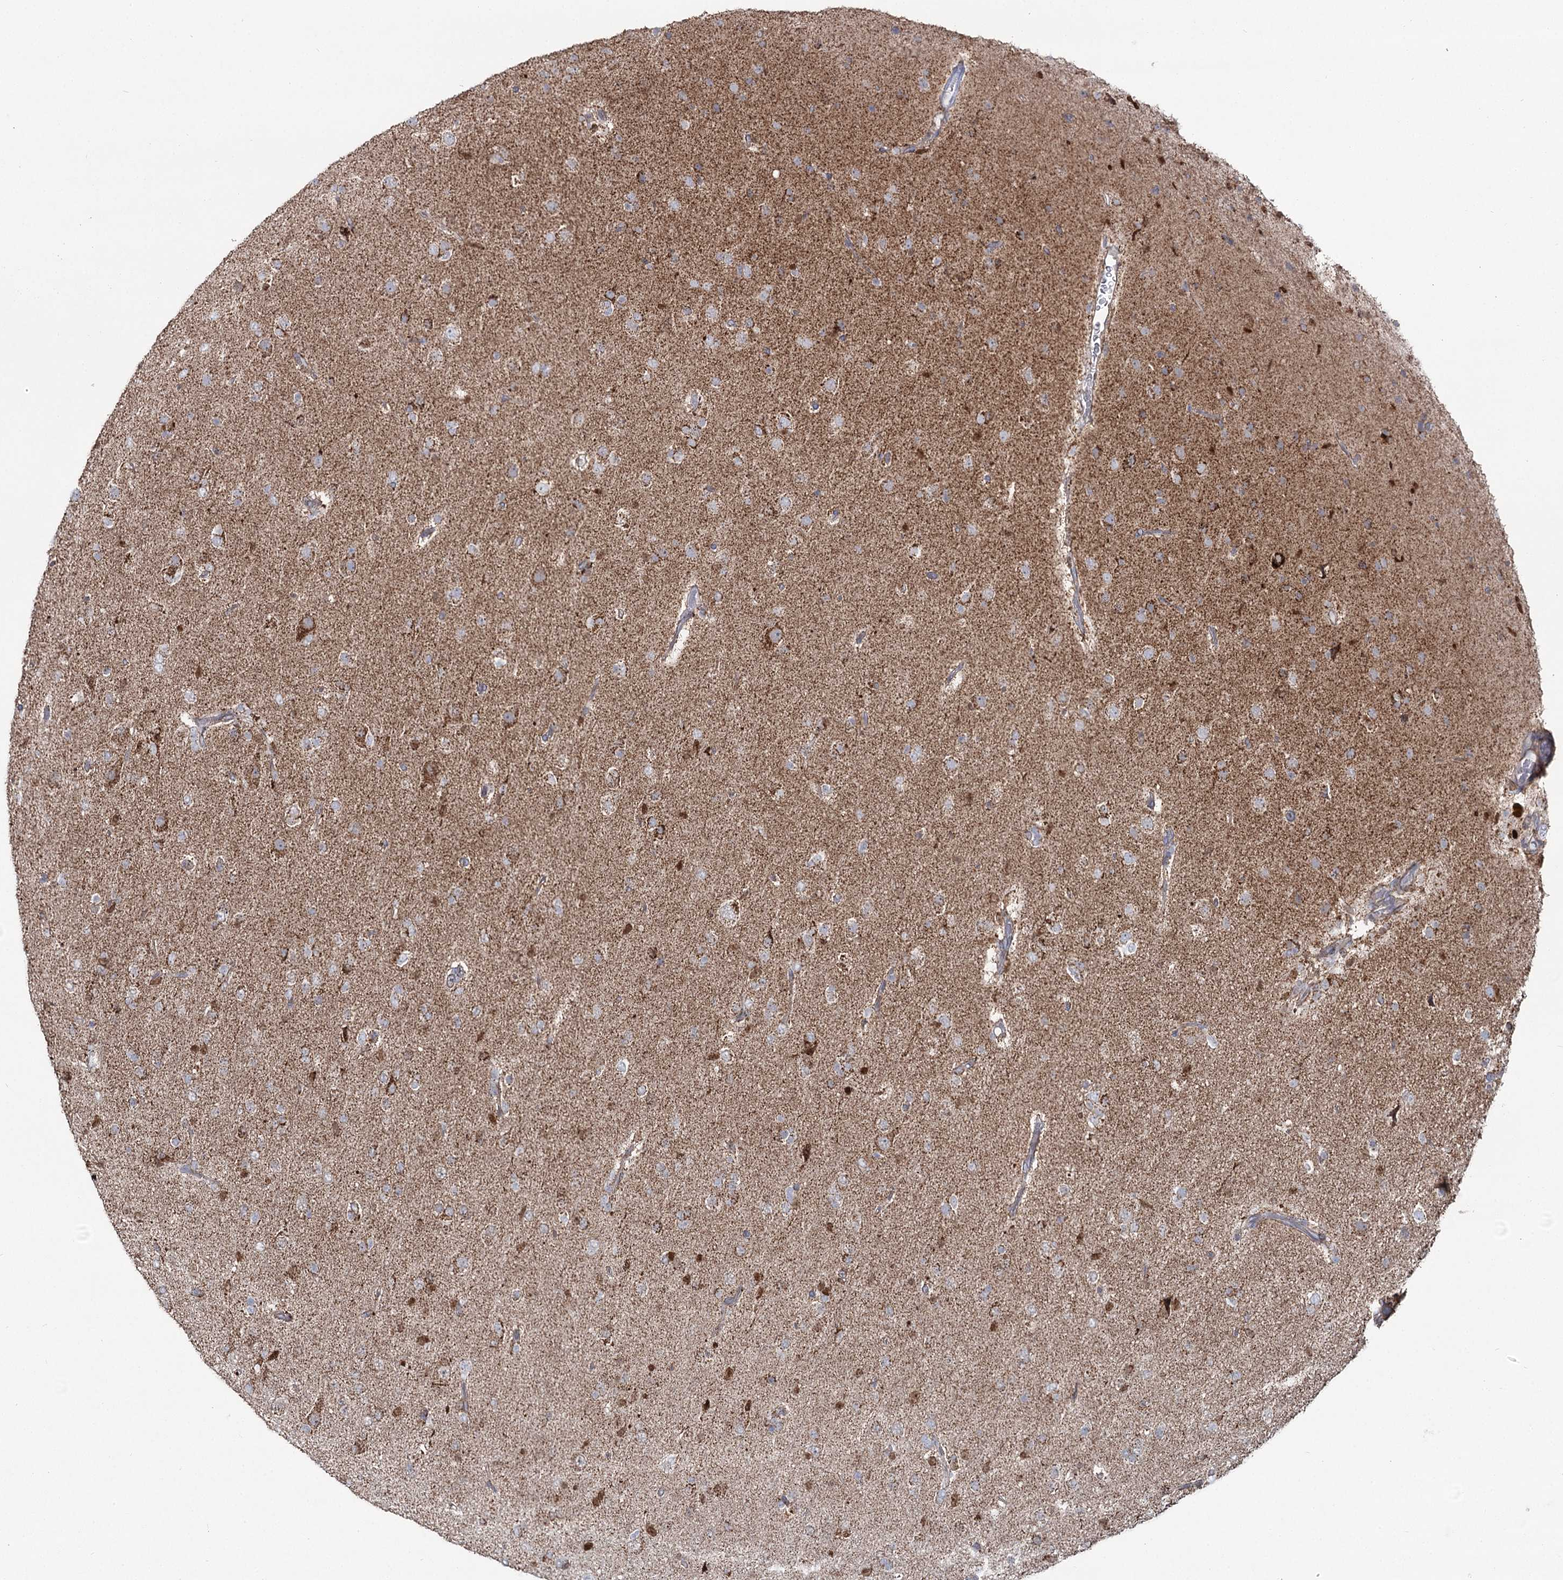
{"staining": {"intensity": "moderate", "quantity": "25%-75%", "location": "cytoplasmic/membranous"}, "tissue": "glioma", "cell_type": "Tumor cells", "image_type": "cancer", "snomed": [{"axis": "morphology", "description": "Glioma, malignant, Low grade"}, {"axis": "topography", "description": "Brain"}], "caption": "This is an image of IHC staining of glioma, which shows moderate expression in the cytoplasmic/membranous of tumor cells.", "gene": "PDHX", "patient": {"sex": "male", "age": 65}}